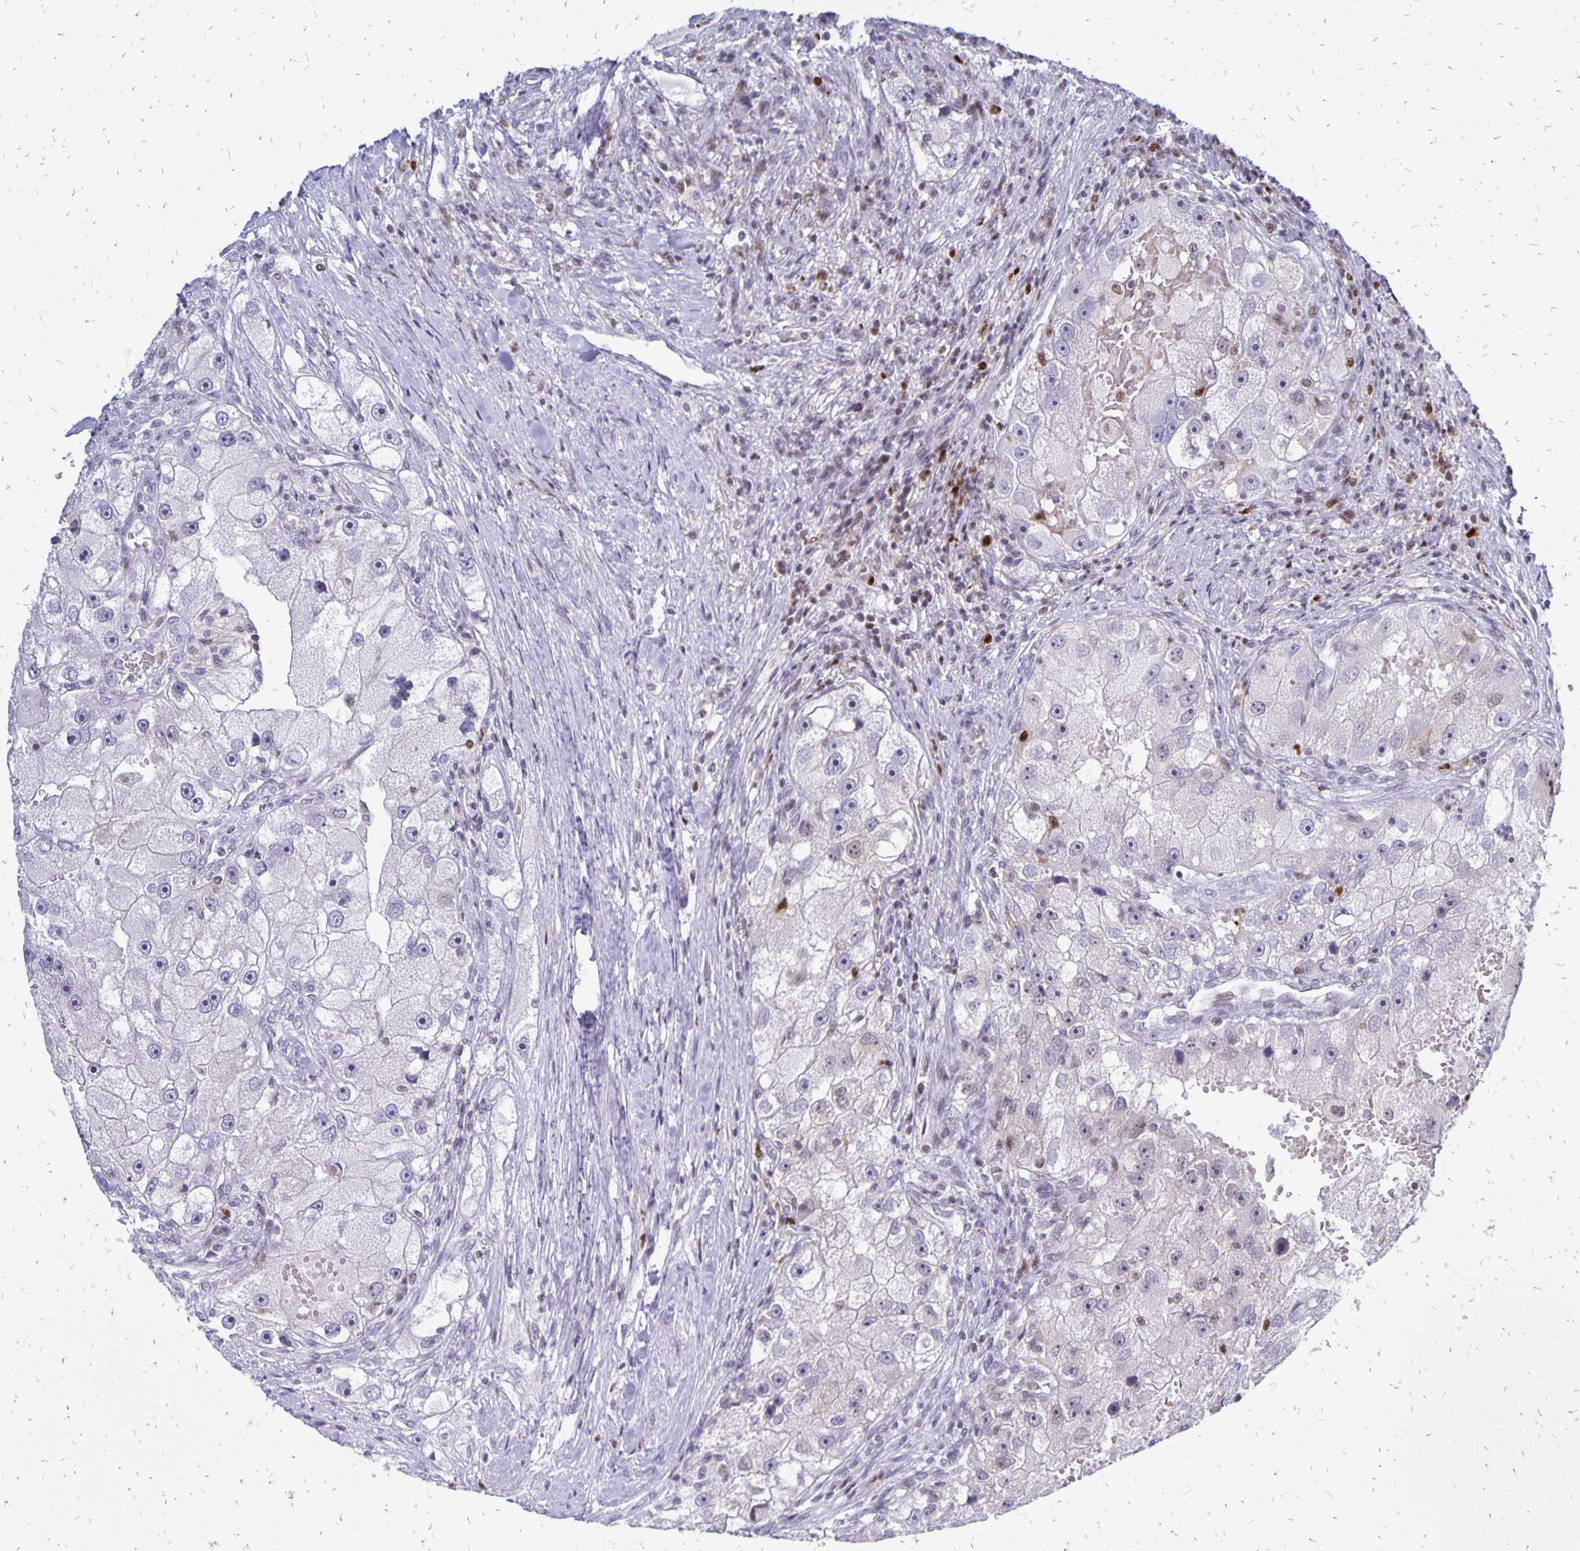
{"staining": {"intensity": "negative", "quantity": "none", "location": "none"}, "tissue": "renal cancer", "cell_type": "Tumor cells", "image_type": "cancer", "snomed": [{"axis": "morphology", "description": "Adenocarcinoma, NOS"}, {"axis": "topography", "description": "Kidney"}], "caption": "The photomicrograph displays no staining of tumor cells in renal cancer (adenocarcinoma).", "gene": "DCK", "patient": {"sex": "male", "age": 63}}